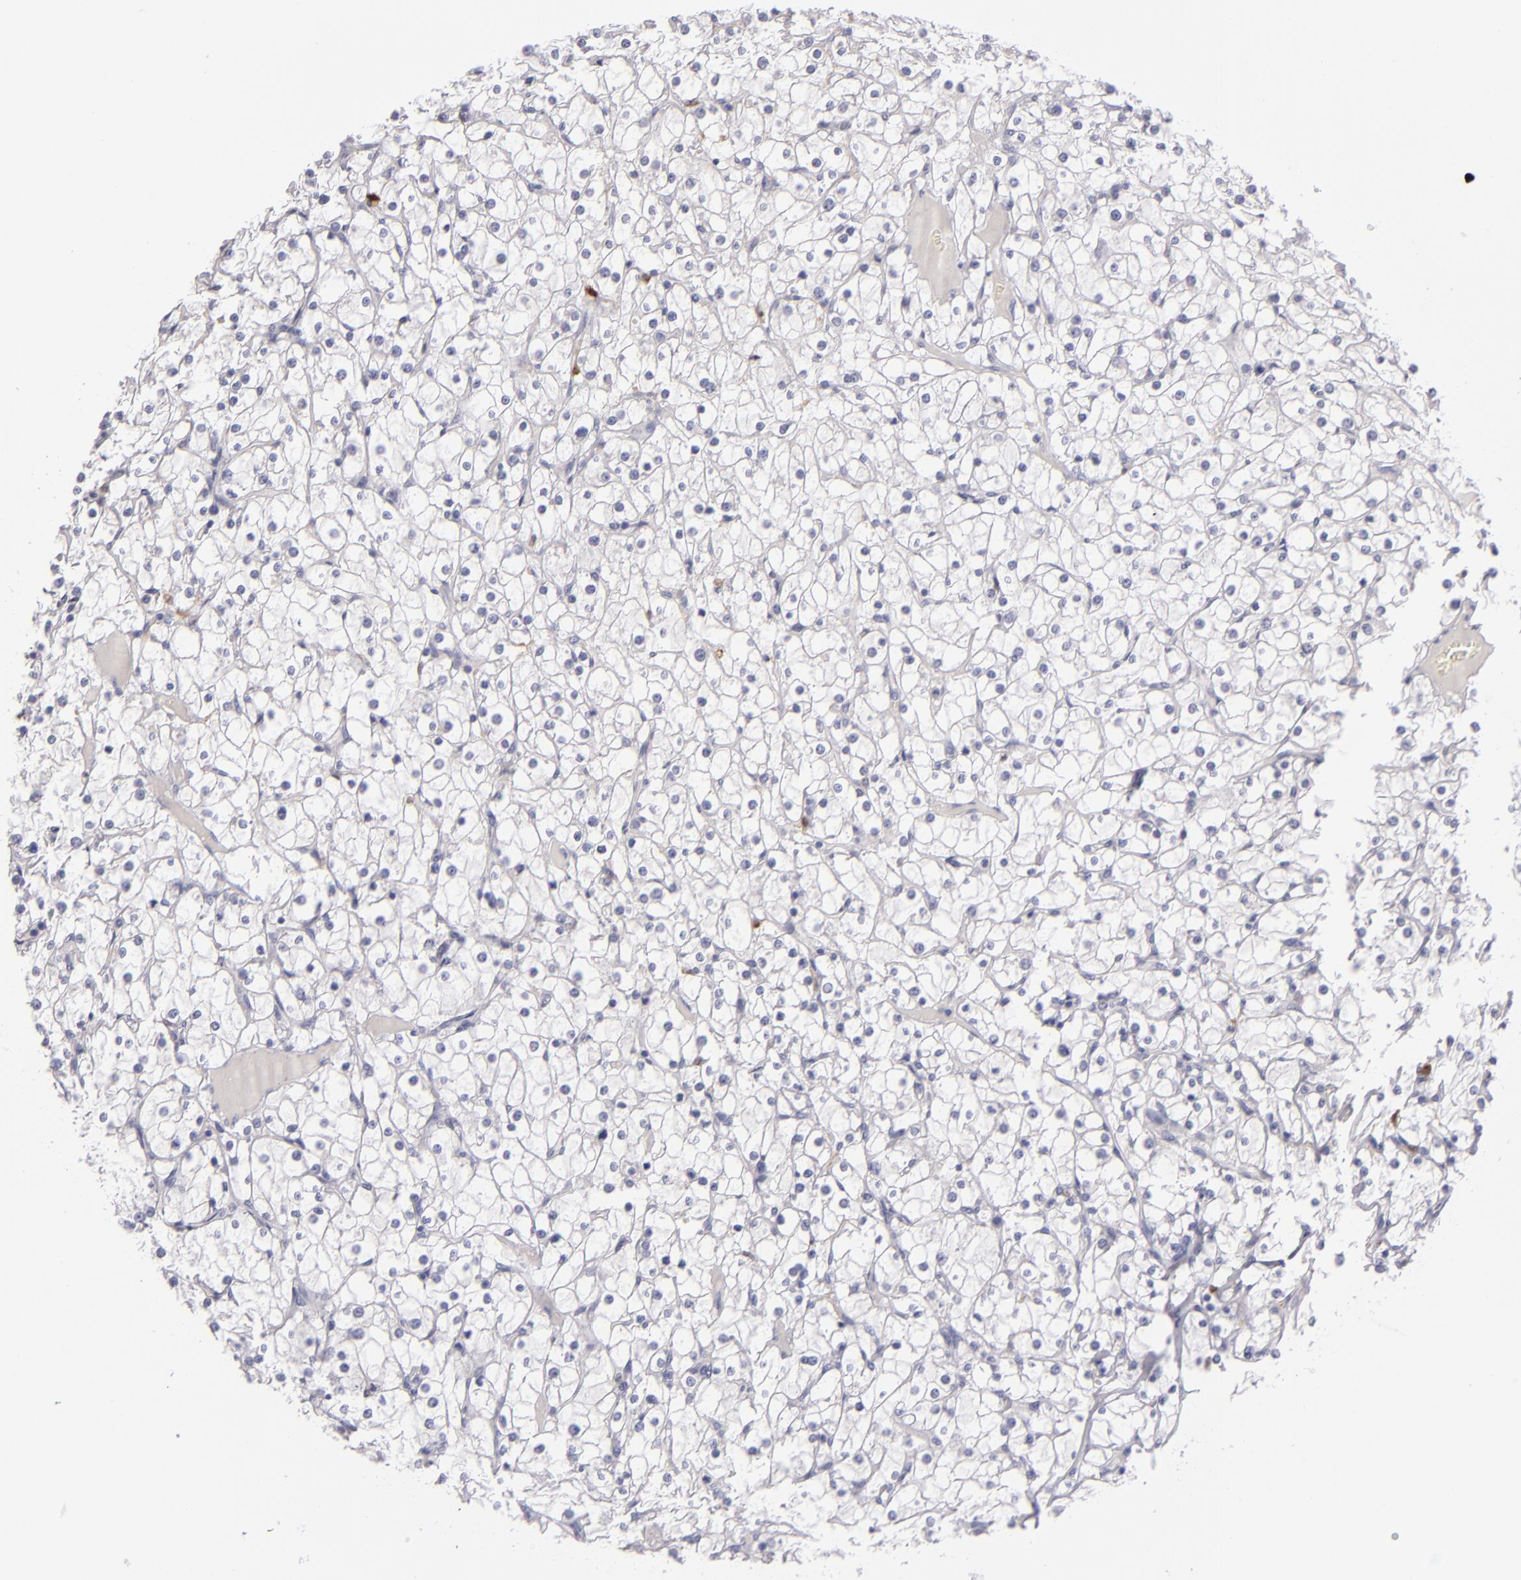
{"staining": {"intensity": "negative", "quantity": "none", "location": "none"}, "tissue": "renal cancer", "cell_type": "Tumor cells", "image_type": "cancer", "snomed": [{"axis": "morphology", "description": "Adenocarcinoma, NOS"}, {"axis": "topography", "description": "Kidney"}], "caption": "Tumor cells are negative for protein expression in human renal cancer (adenocarcinoma).", "gene": "F13A1", "patient": {"sex": "female", "age": 73}}